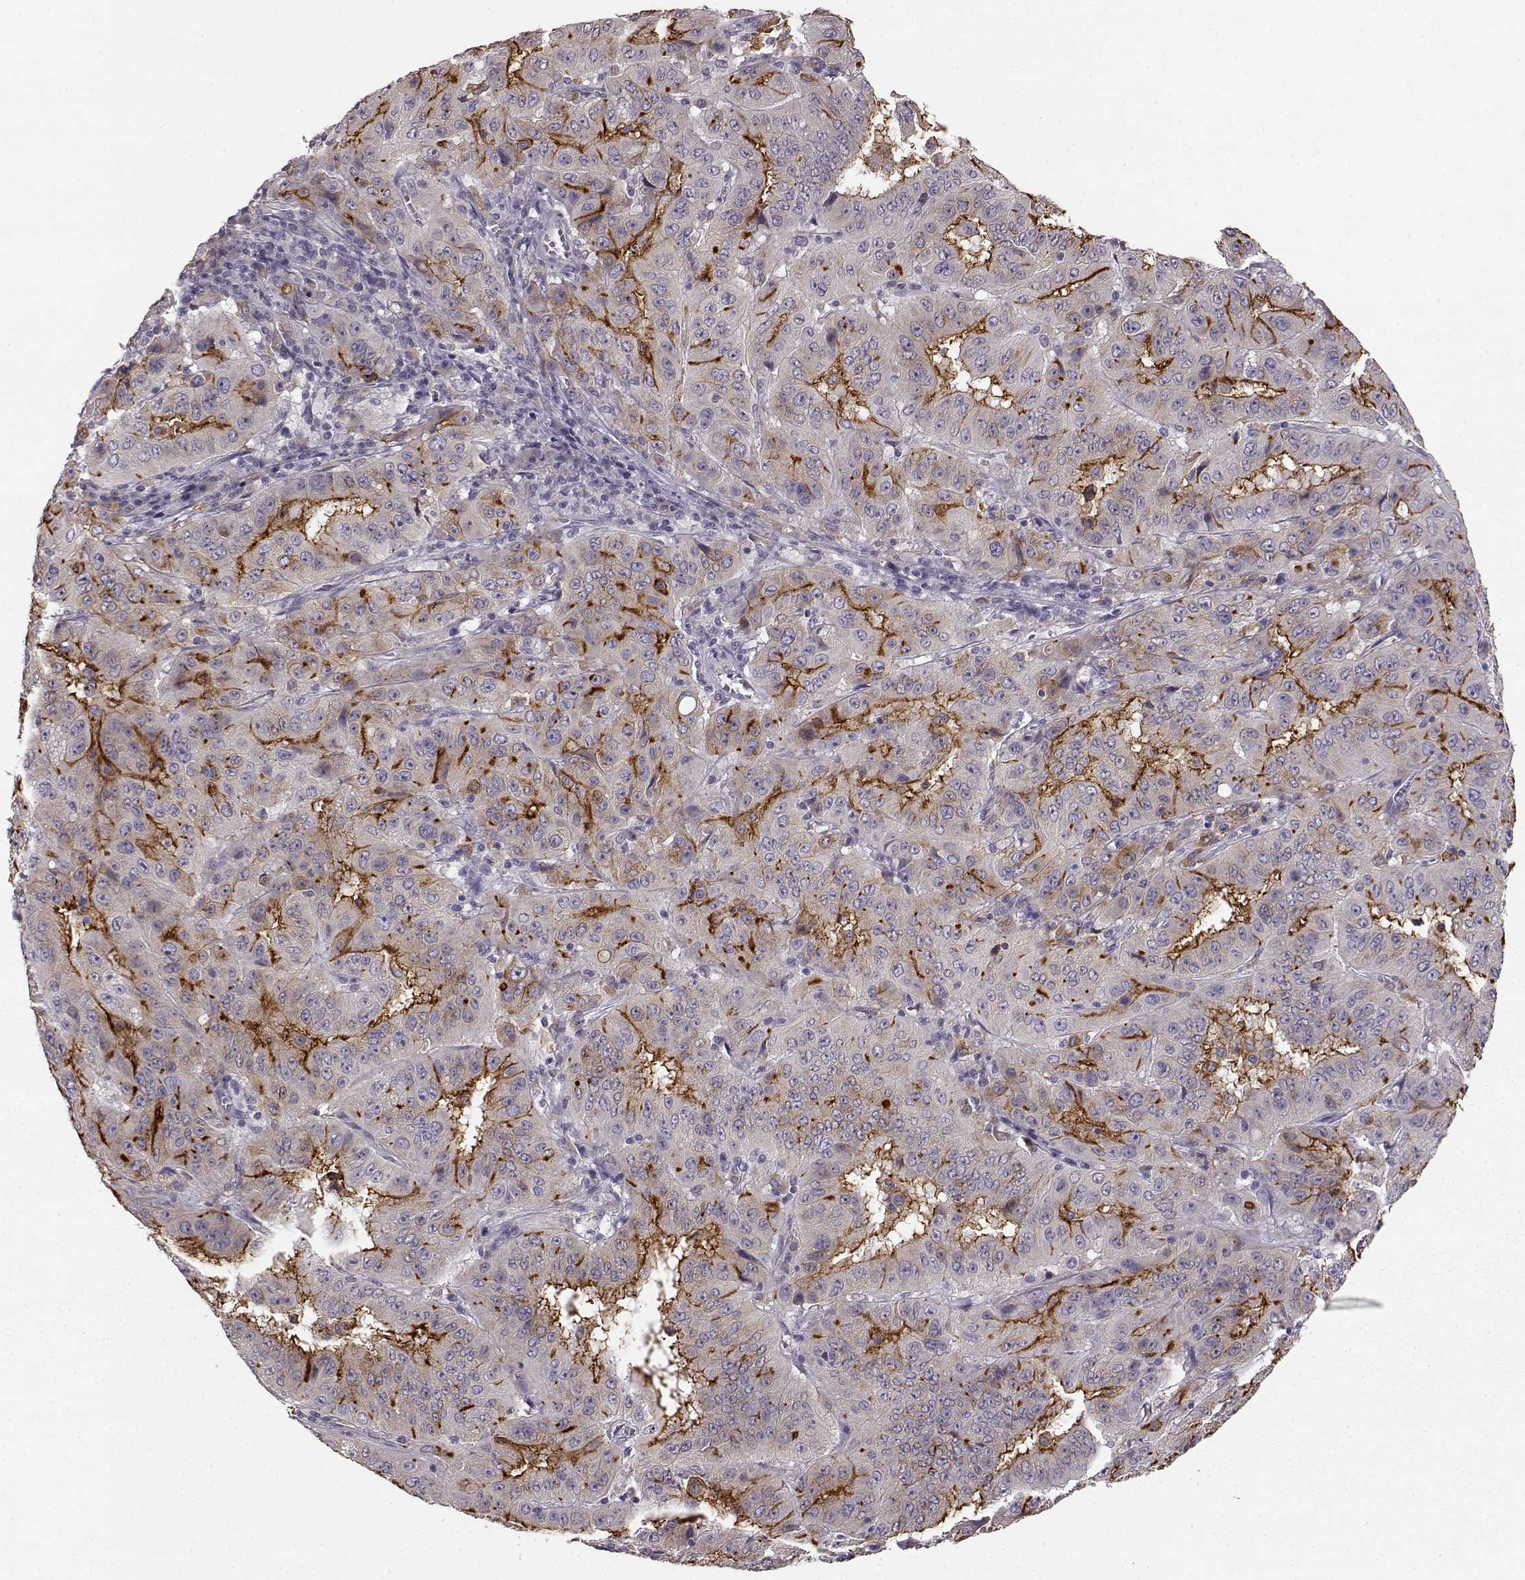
{"staining": {"intensity": "strong", "quantity": ">75%", "location": "cytoplasmic/membranous"}, "tissue": "pancreatic cancer", "cell_type": "Tumor cells", "image_type": "cancer", "snomed": [{"axis": "morphology", "description": "Adenocarcinoma, NOS"}, {"axis": "topography", "description": "Pancreas"}], "caption": "Pancreatic cancer stained with a protein marker exhibits strong staining in tumor cells.", "gene": "GHR", "patient": {"sex": "male", "age": 63}}